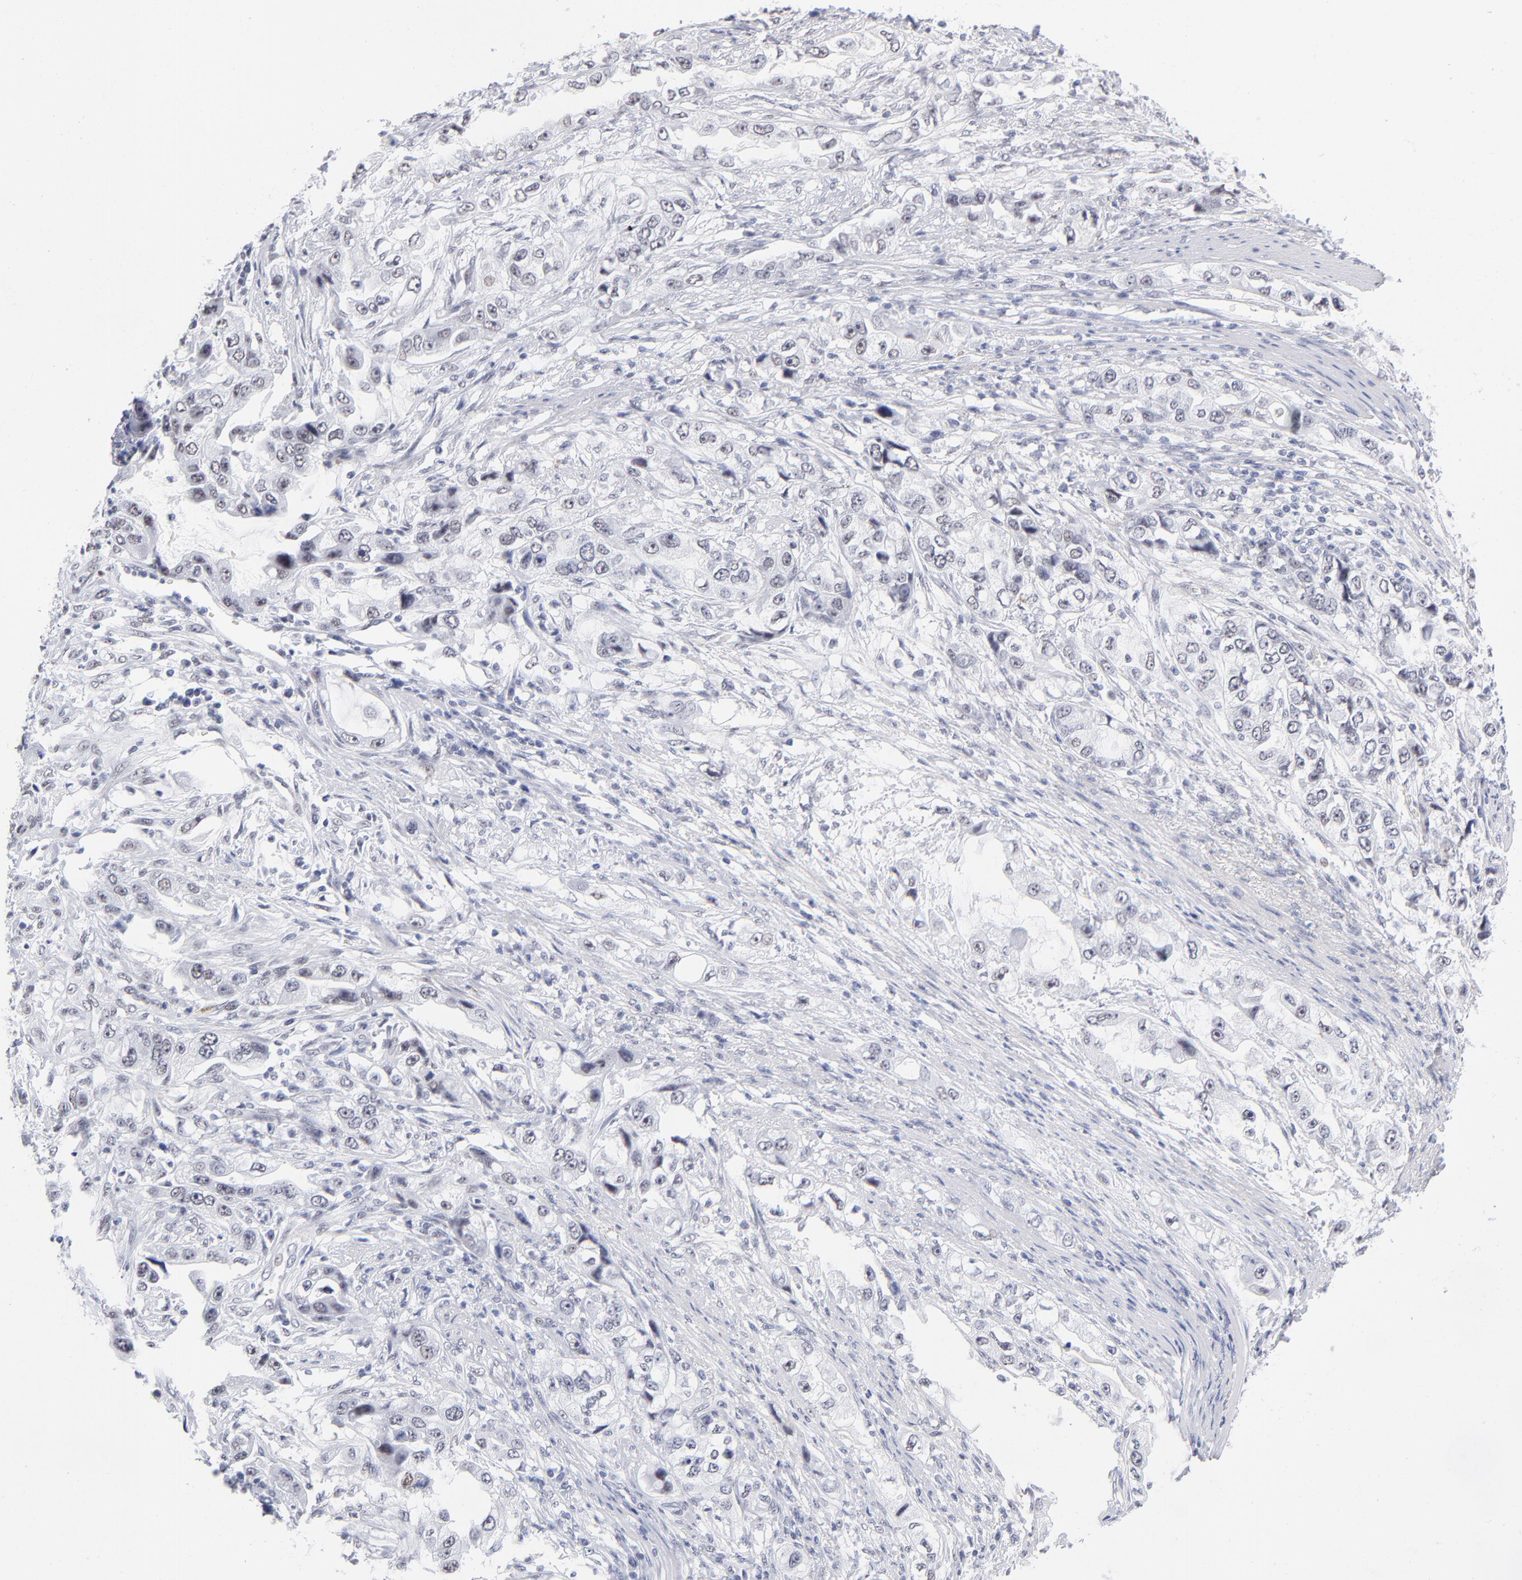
{"staining": {"intensity": "weak", "quantity": "25%-75%", "location": "nuclear"}, "tissue": "stomach cancer", "cell_type": "Tumor cells", "image_type": "cancer", "snomed": [{"axis": "morphology", "description": "Adenocarcinoma, NOS"}, {"axis": "topography", "description": "Stomach, lower"}], "caption": "Weak nuclear staining for a protein is identified in approximately 25%-75% of tumor cells of stomach adenocarcinoma using IHC.", "gene": "SNRPB", "patient": {"sex": "female", "age": 93}}